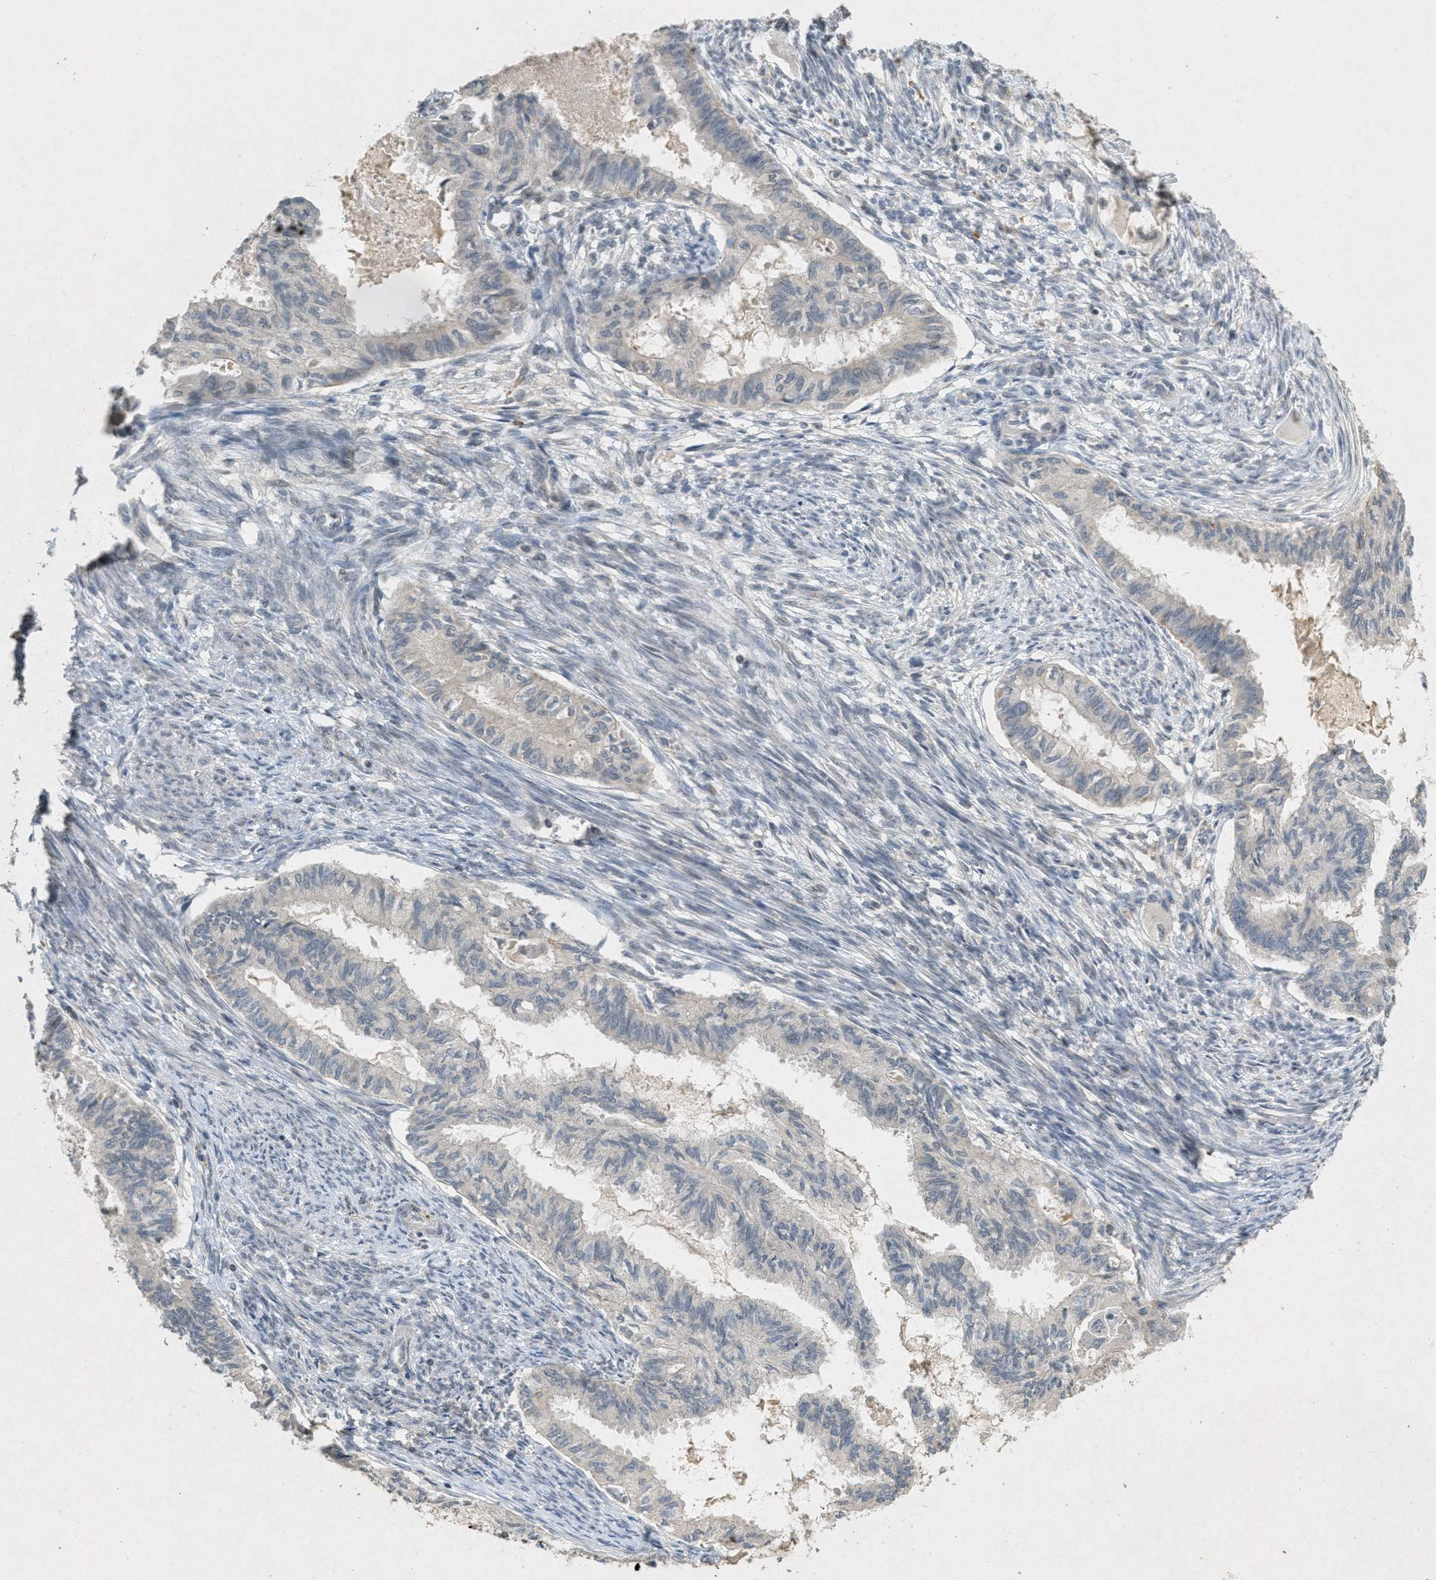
{"staining": {"intensity": "negative", "quantity": "none", "location": "none"}, "tissue": "cervical cancer", "cell_type": "Tumor cells", "image_type": "cancer", "snomed": [{"axis": "morphology", "description": "Normal tissue, NOS"}, {"axis": "morphology", "description": "Adenocarcinoma, NOS"}, {"axis": "topography", "description": "Cervix"}, {"axis": "topography", "description": "Endometrium"}], "caption": "An immunohistochemistry photomicrograph of adenocarcinoma (cervical) is shown. There is no staining in tumor cells of adenocarcinoma (cervical).", "gene": "ABHD6", "patient": {"sex": "female", "age": 86}}